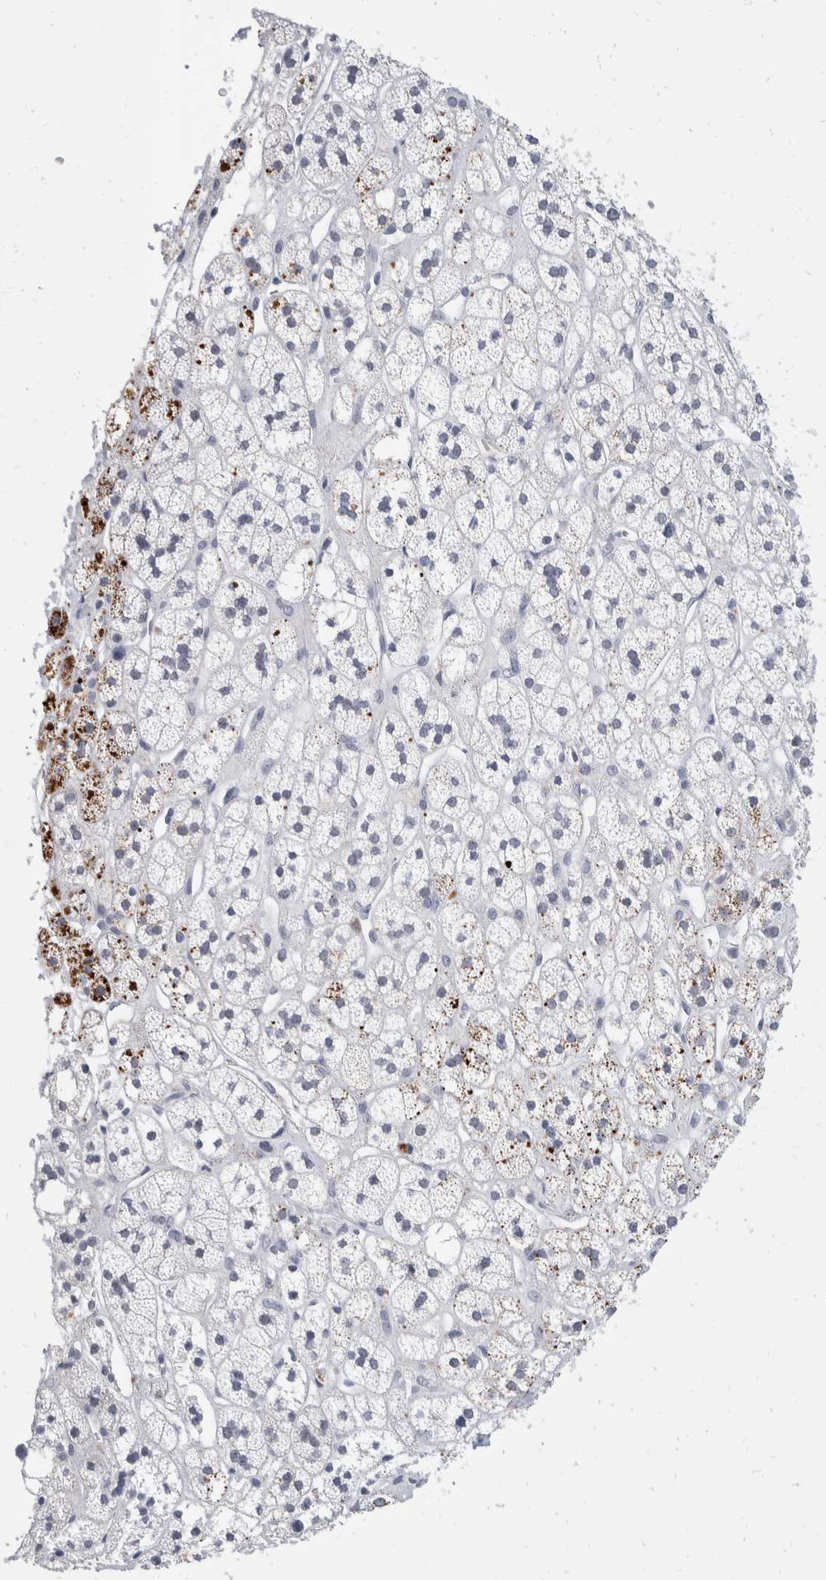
{"staining": {"intensity": "strong", "quantity": "<25%", "location": "cytoplasmic/membranous"}, "tissue": "adrenal gland", "cell_type": "Glandular cells", "image_type": "normal", "snomed": [{"axis": "morphology", "description": "Normal tissue, NOS"}, {"axis": "topography", "description": "Adrenal gland"}], "caption": "Glandular cells exhibit medium levels of strong cytoplasmic/membranous expression in about <25% of cells in normal human adrenal gland.", "gene": "CATSPERD", "patient": {"sex": "male", "age": 56}}